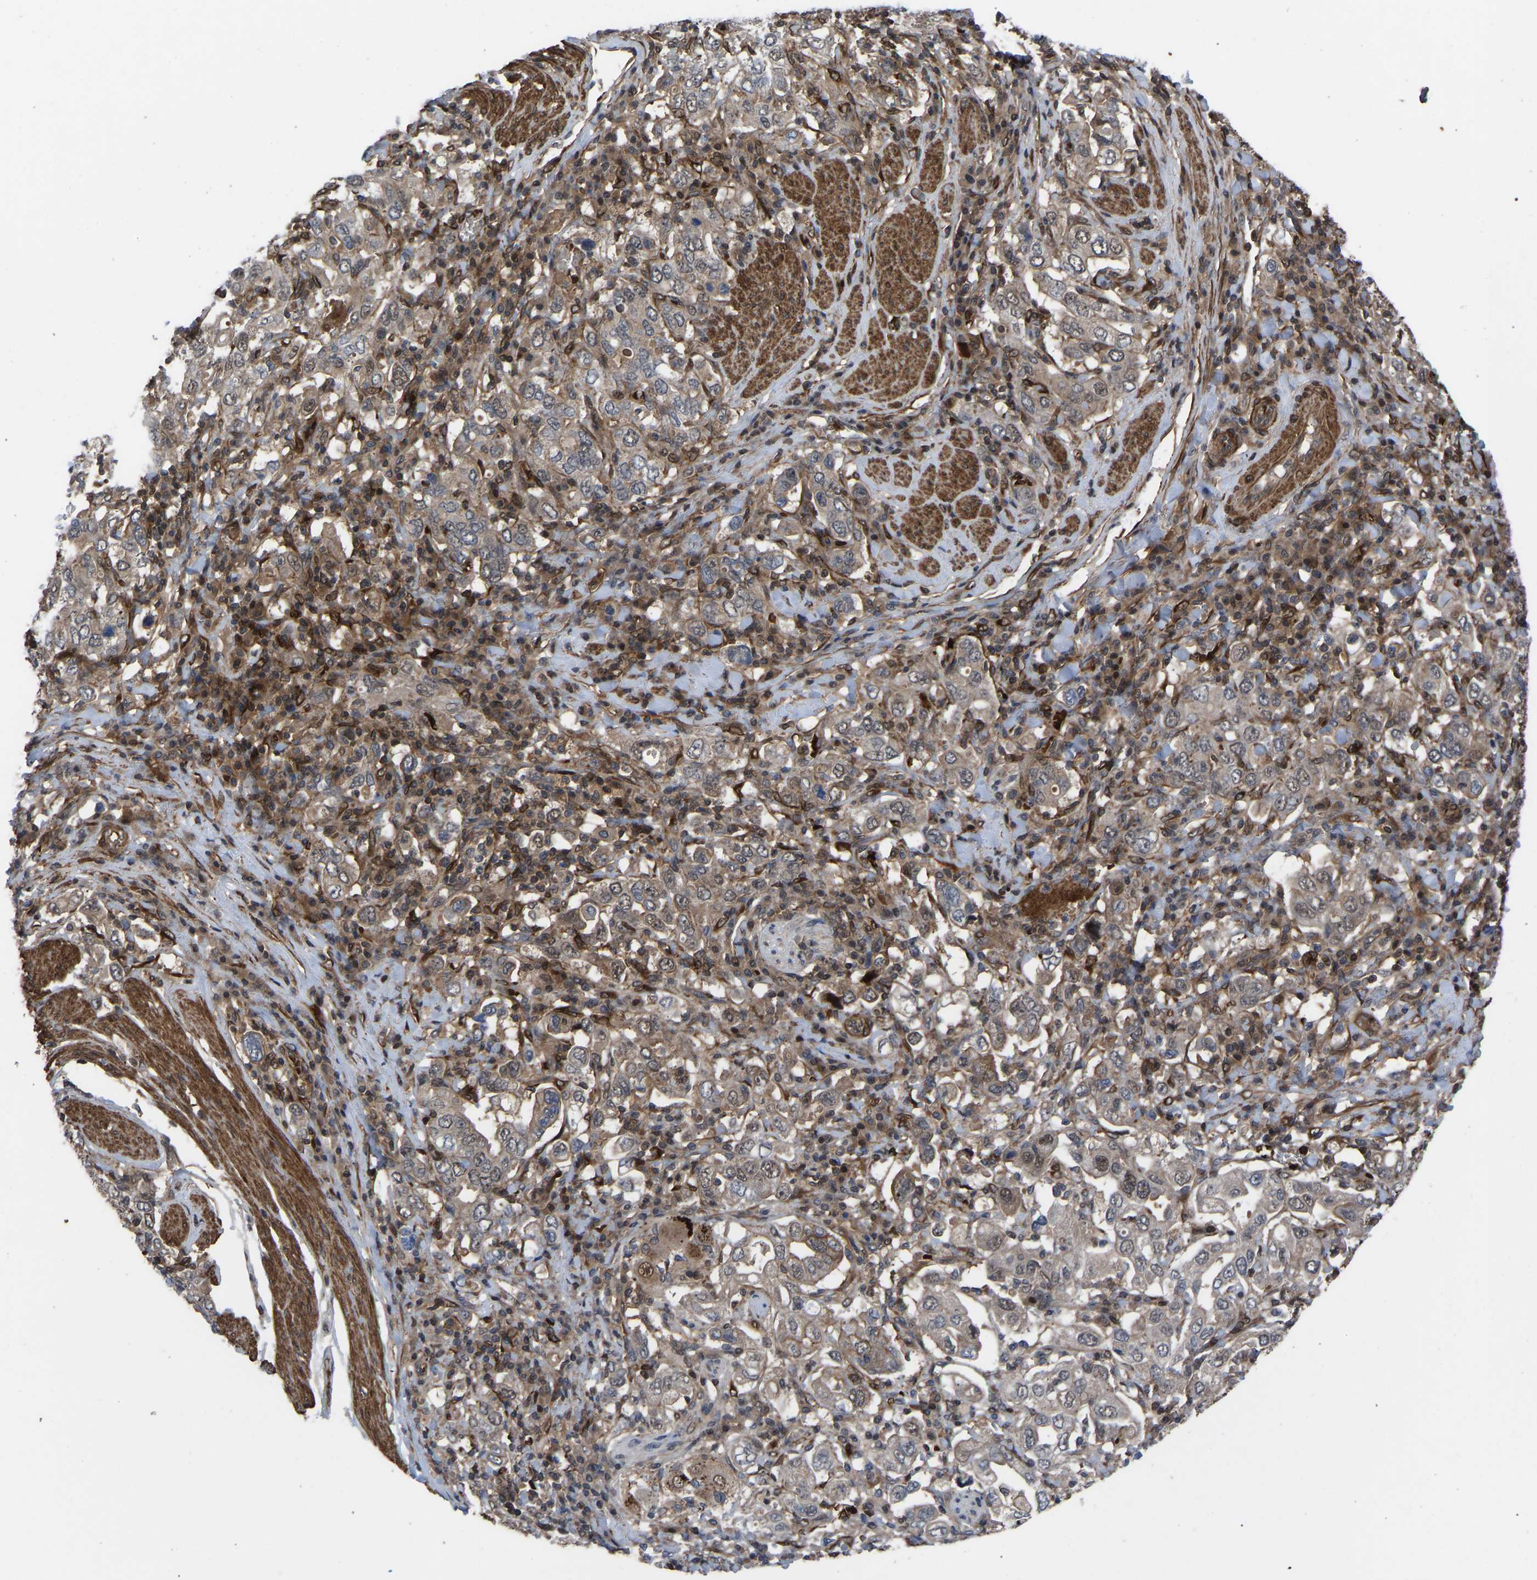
{"staining": {"intensity": "moderate", "quantity": ">75%", "location": "cytoplasmic/membranous,nuclear"}, "tissue": "stomach cancer", "cell_type": "Tumor cells", "image_type": "cancer", "snomed": [{"axis": "morphology", "description": "Adenocarcinoma, NOS"}, {"axis": "topography", "description": "Stomach, upper"}], "caption": "There is medium levels of moderate cytoplasmic/membranous and nuclear positivity in tumor cells of stomach adenocarcinoma, as demonstrated by immunohistochemical staining (brown color).", "gene": "CYP7B1", "patient": {"sex": "male", "age": 62}}